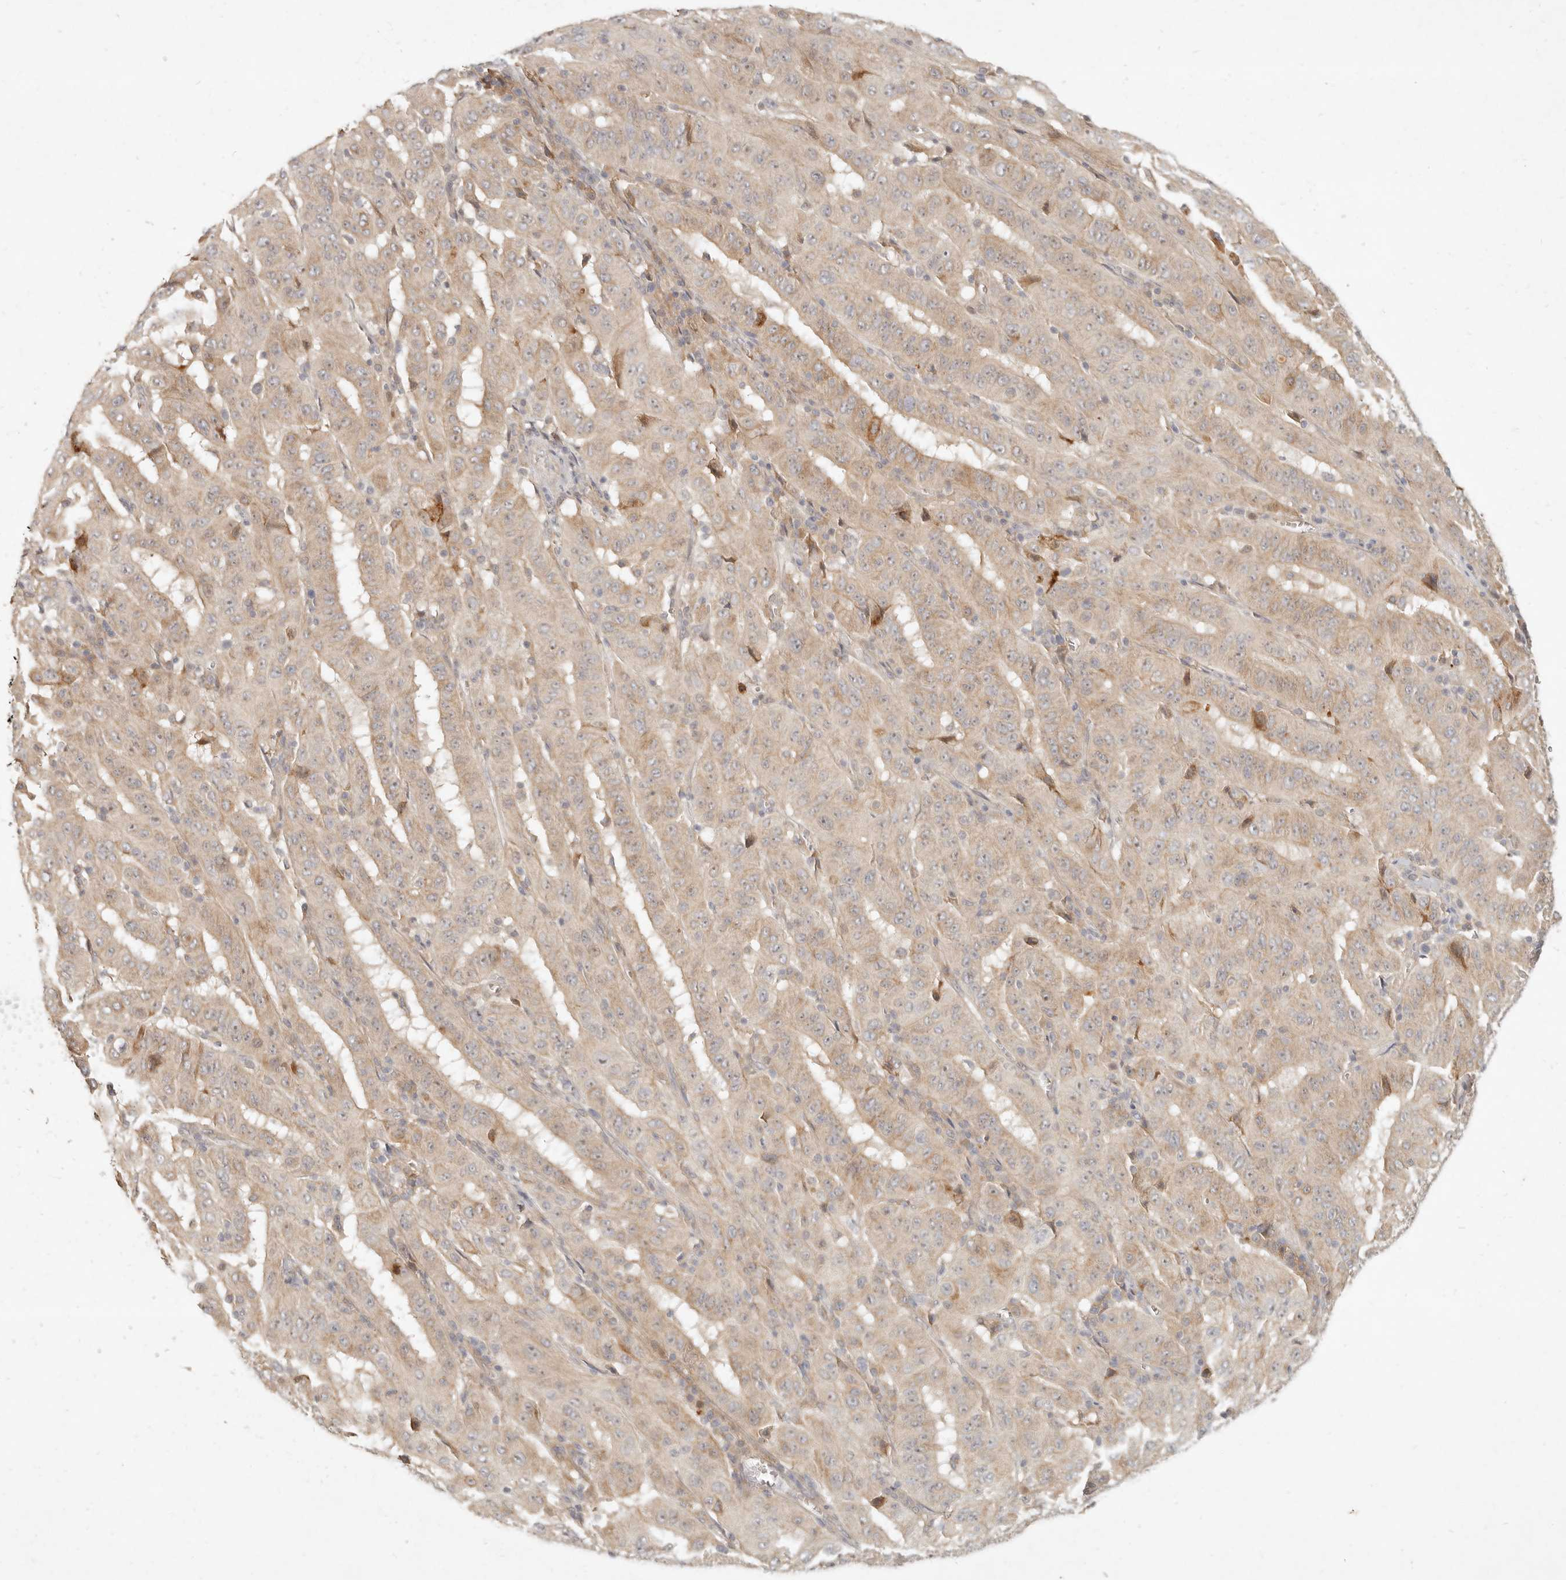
{"staining": {"intensity": "weak", "quantity": ">75%", "location": "cytoplasmic/membranous"}, "tissue": "pancreatic cancer", "cell_type": "Tumor cells", "image_type": "cancer", "snomed": [{"axis": "morphology", "description": "Adenocarcinoma, NOS"}, {"axis": "topography", "description": "Pancreas"}], "caption": "Protein staining reveals weak cytoplasmic/membranous positivity in about >75% of tumor cells in pancreatic cancer (adenocarcinoma). The staining is performed using DAB brown chromogen to label protein expression. The nuclei are counter-stained blue using hematoxylin.", "gene": "UBXN11", "patient": {"sex": "male", "age": 63}}